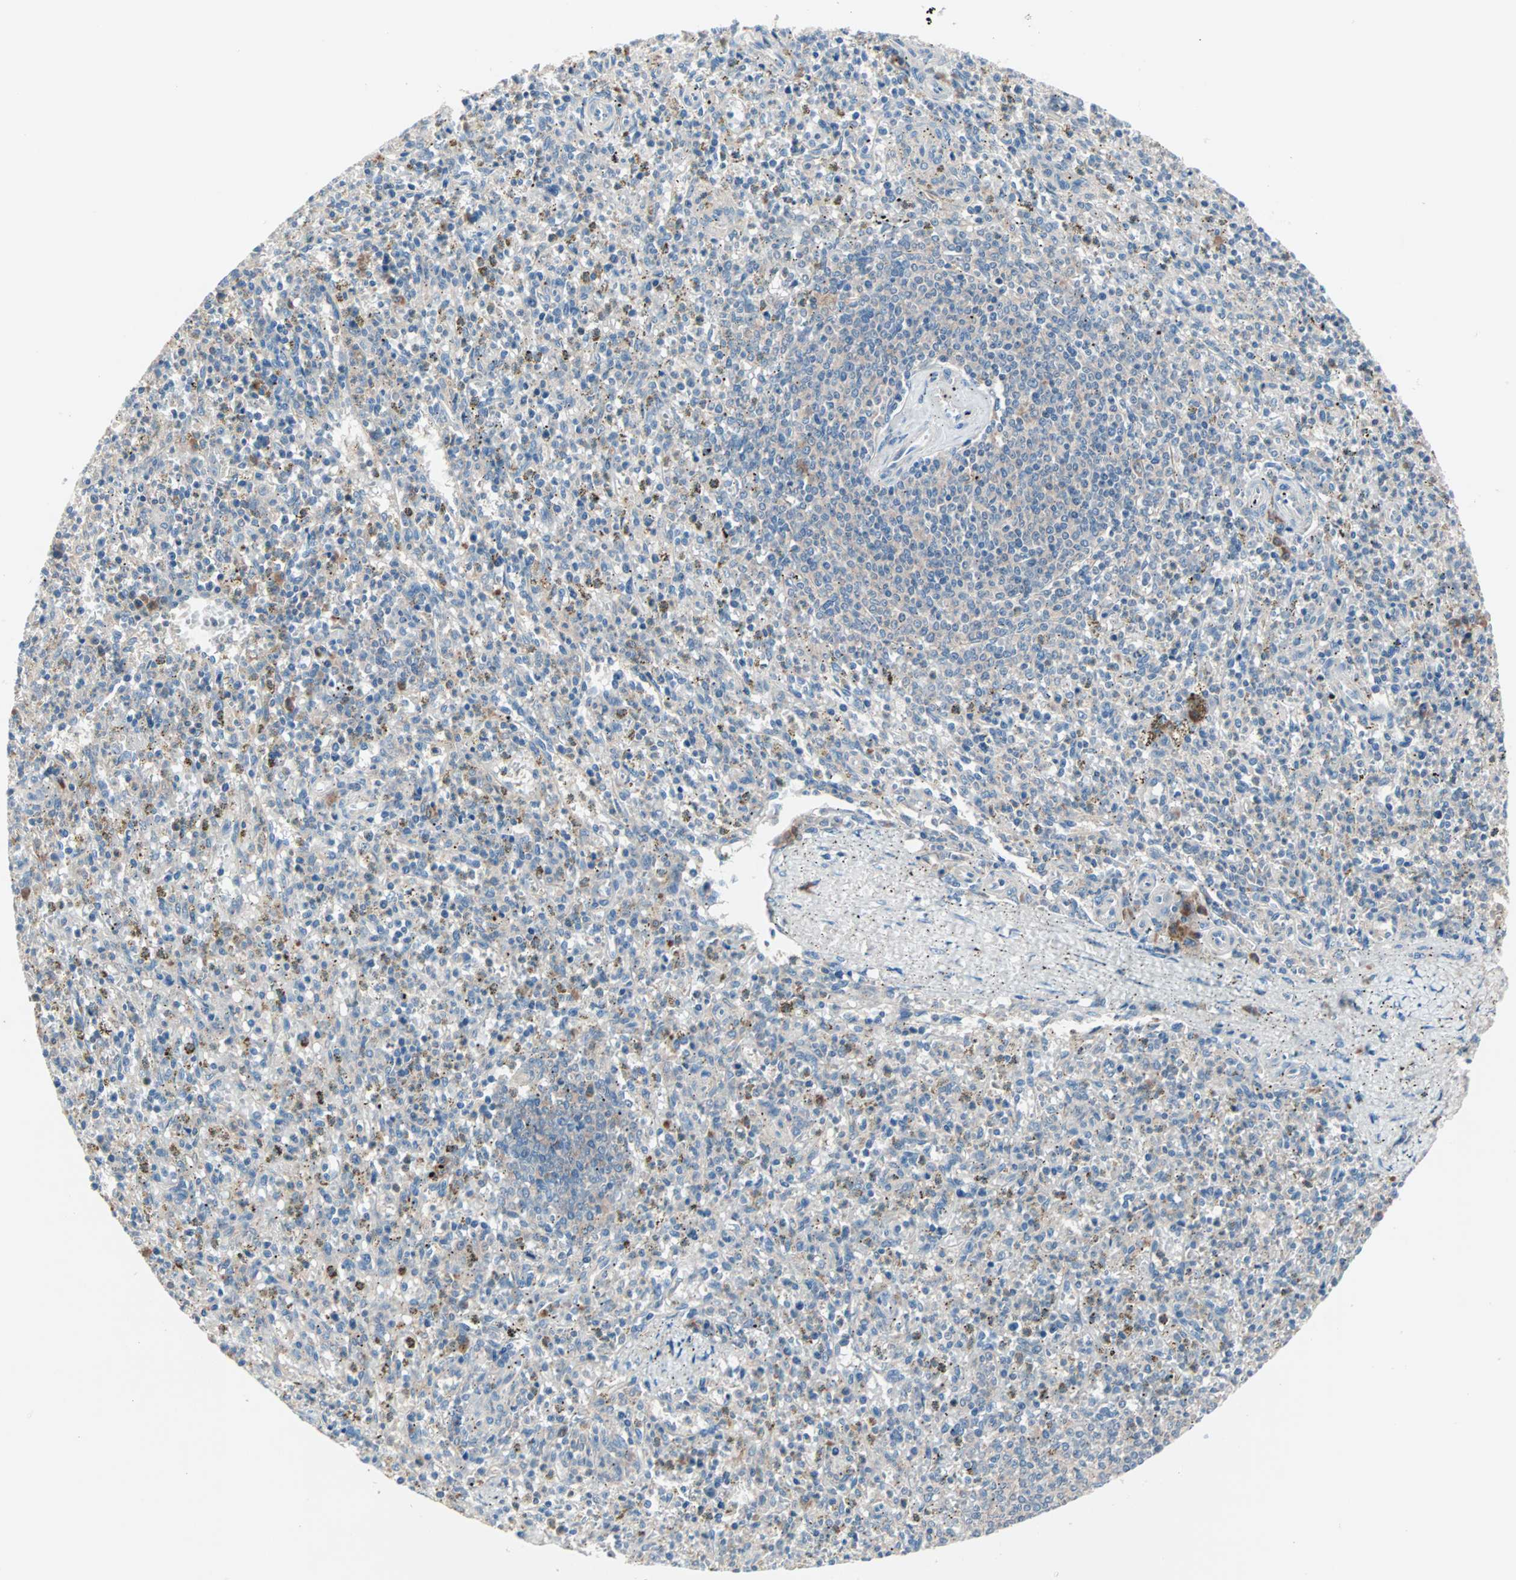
{"staining": {"intensity": "weak", "quantity": "25%-75%", "location": "cytoplasmic/membranous"}, "tissue": "spleen", "cell_type": "Cells in red pulp", "image_type": "normal", "snomed": [{"axis": "morphology", "description": "Normal tissue, NOS"}, {"axis": "topography", "description": "Spleen"}], "caption": "Immunohistochemistry (IHC) of unremarkable spleen shows low levels of weak cytoplasmic/membranous positivity in approximately 25%-75% of cells in red pulp. (DAB IHC, brown staining for protein, blue staining for nuclei).", "gene": "CAD", "patient": {"sex": "male", "age": 72}}